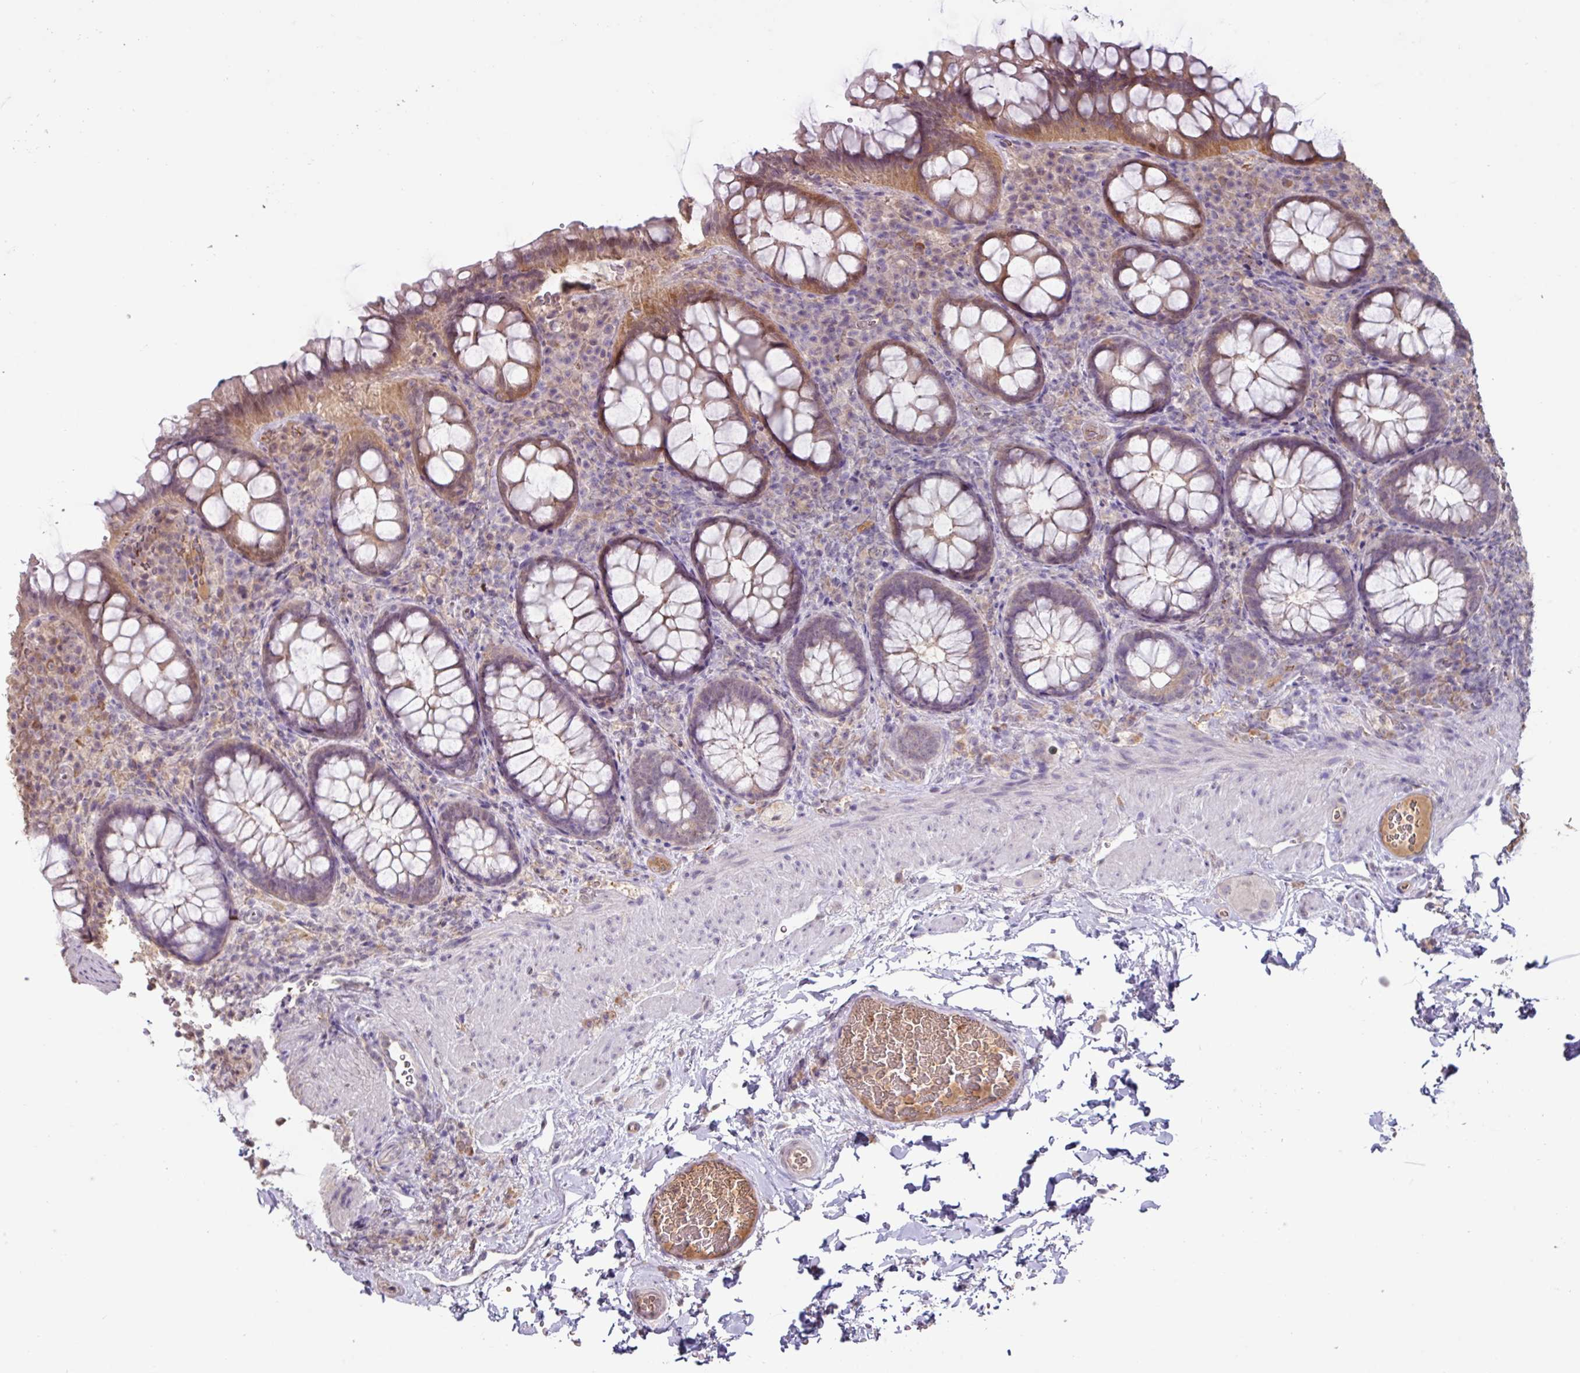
{"staining": {"intensity": "weak", "quantity": ">75%", "location": "cytoplasmic/membranous,nuclear"}, "tissue": "rectum", "cell_type": "Glandular cells", "image_type": "normal", "snomed": [{"axis": "morphology", "description": "Normal tissue, NOS"}, {"axis": "topography", "description": "Rectum"}], "caption": "Normal rectum displays weak cytoplasmic/membranous,nuclear expression in about >75% of glandular cells (IHC, brightfield microscopy, high magnification)..", "gene": "SLC5A10", "patient": {"sex": "female", "age": 69}}